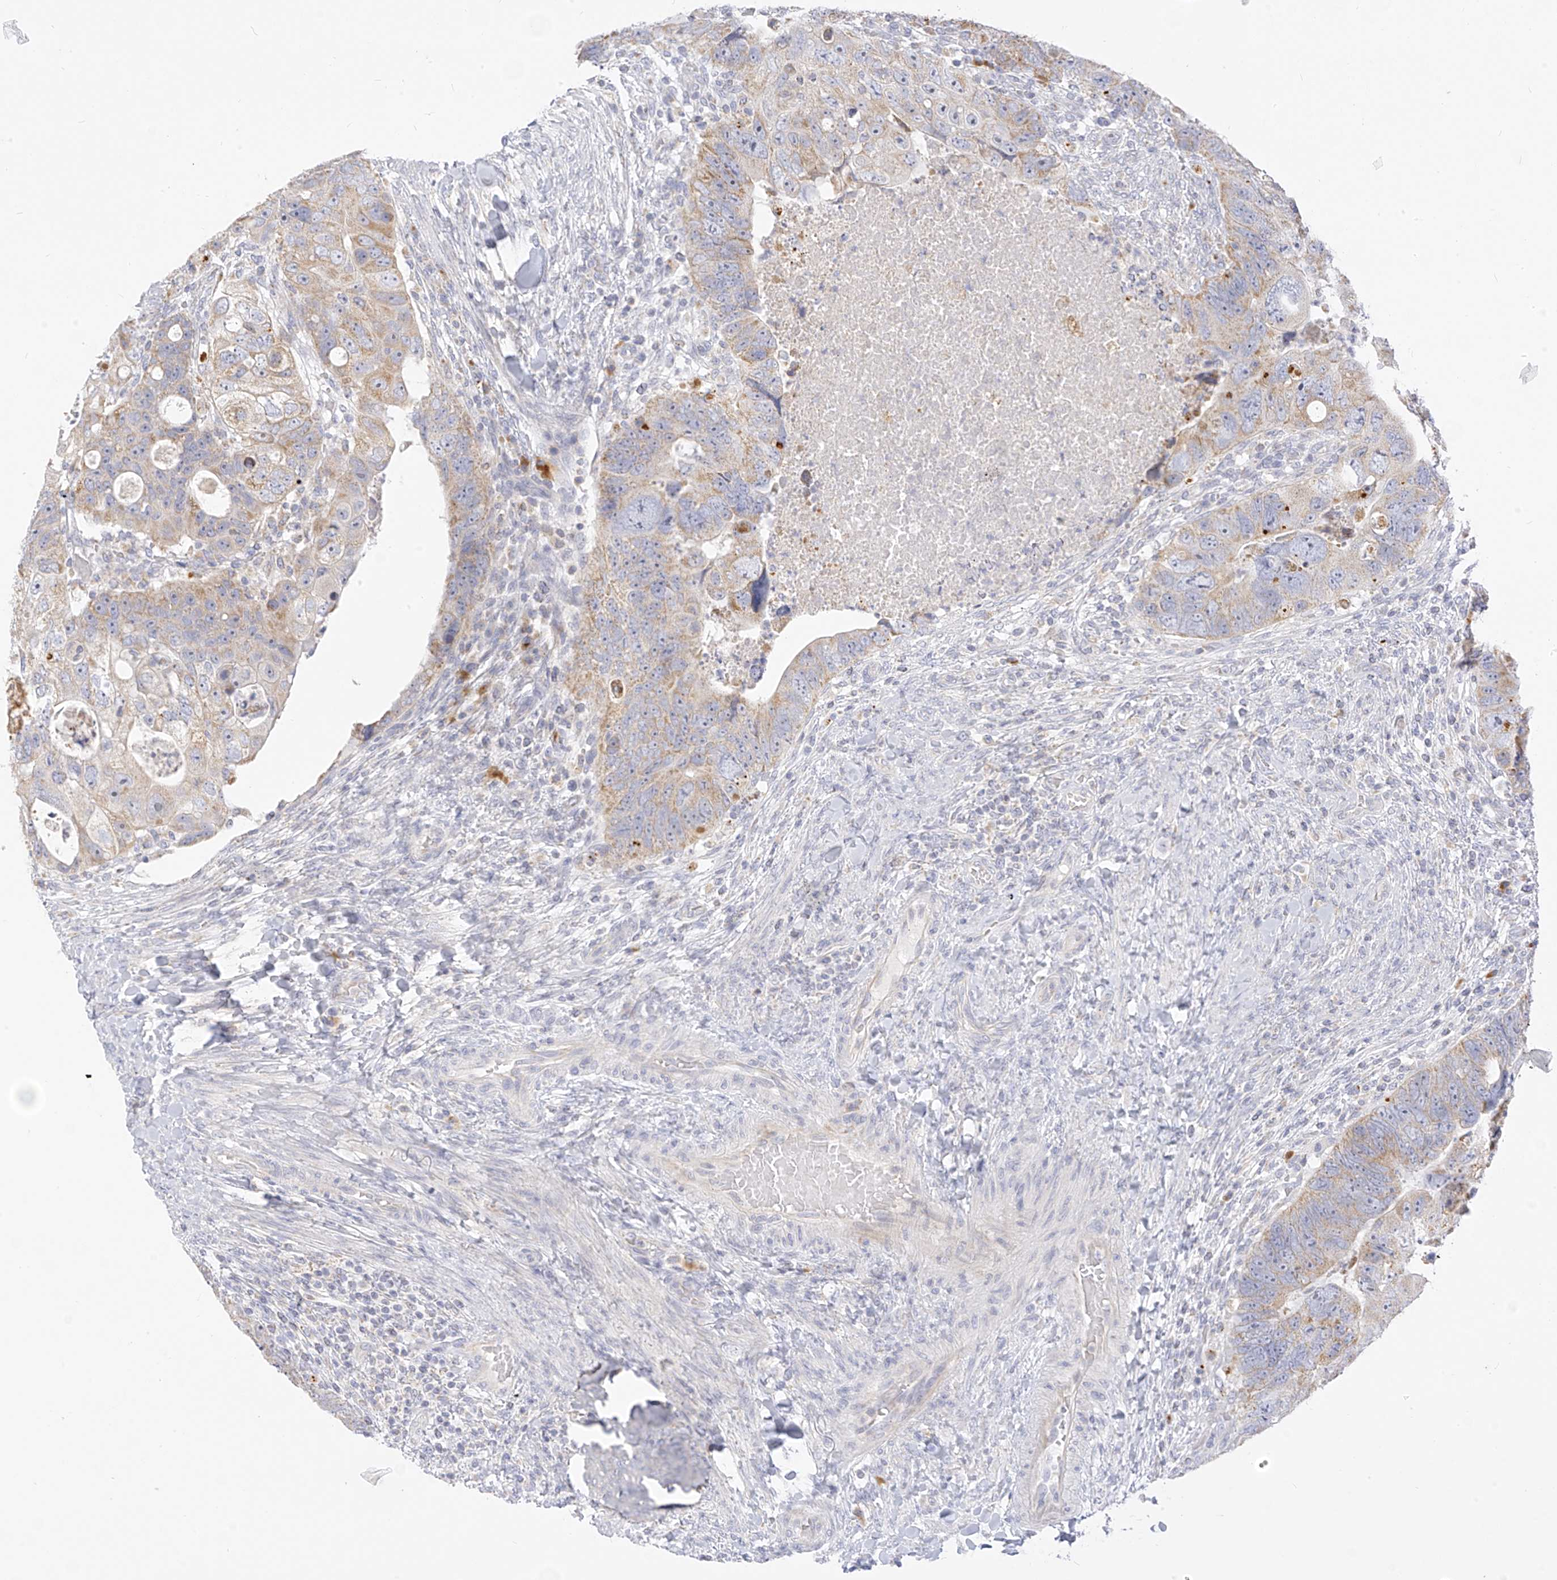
{"staining": {"intensity": "weak", "quantity": "25%-75%", "location": "cytoplasmic/membranous"}, "tissue": "colorectal cancer", "cell_type": "Tumor cells", "image_type": "cancer", "snomed": [{"axis": "morphology", "description": "Adenocarcinoma, NOS"}, {"axis": "topography", "description": "Rectum"}], "caption": "A low amount of weak cytoplasmic/membranous expression is present in approximately 25%-75% of tumor cells in colorectal adenocarcinoma tissue.", "gene": "ZNF404", "patient": {"sex": "male", "age": 59}}